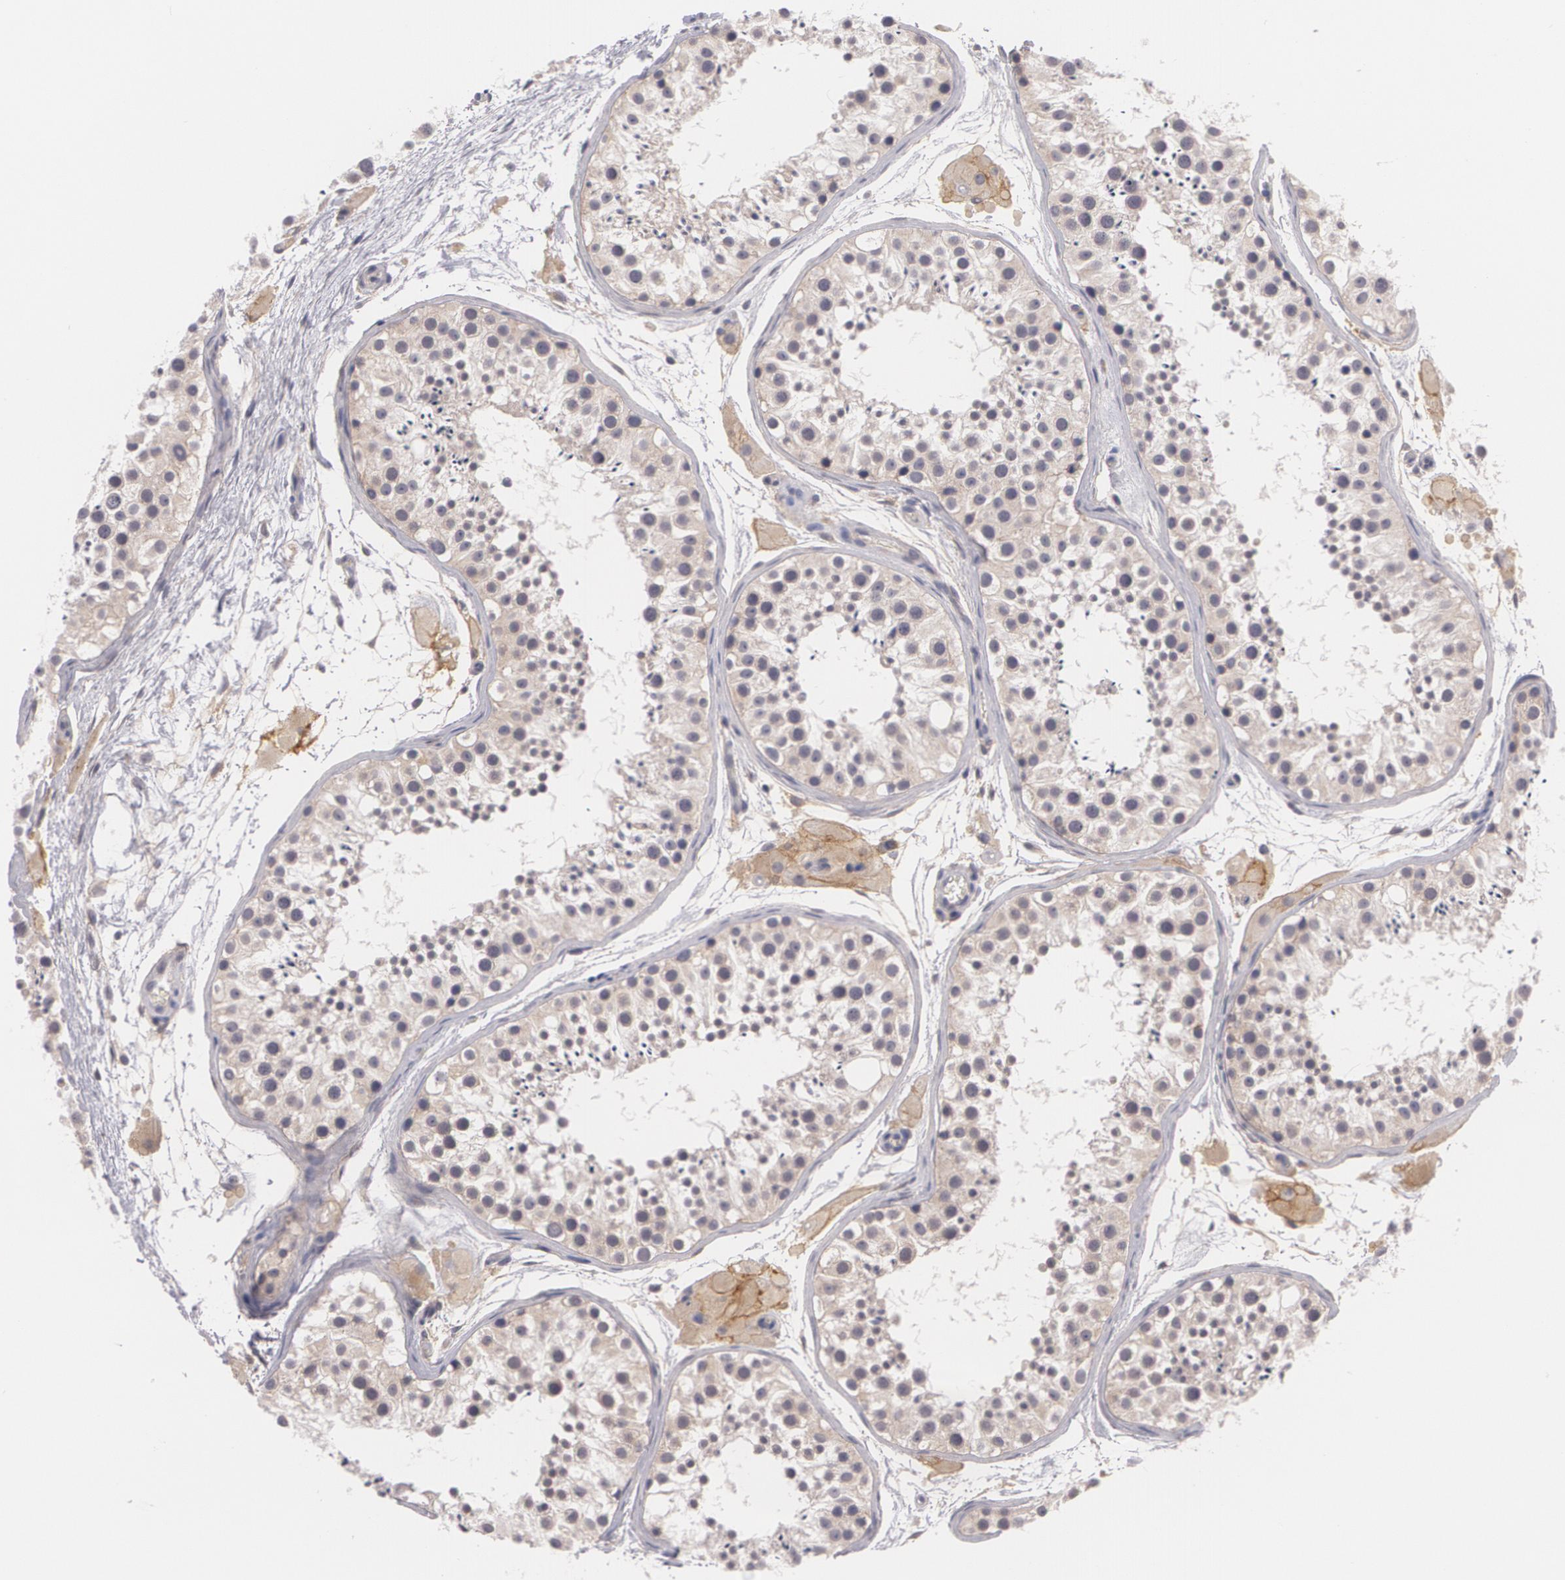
{"staining": {"intensity": "weak", "quantity": "25%-75%", "location": "cytoplasmic/membranous"}, "tissue": "testis", "cell_type": "Cells in seminiferous ducts", "image_type": "normal", "snomed": [{"axis": "morphology", "description": "Normal tissue, NOS"}, {"axis": "topography", "description": "Testis"}], "caption": "Testis stained with IHC displays weak cytoplasmic/membranous expression in about 25%-75% of cells in seminiferous ducts.", "gene": "CASK", "patient": {"sex": "male", "age": 29}}